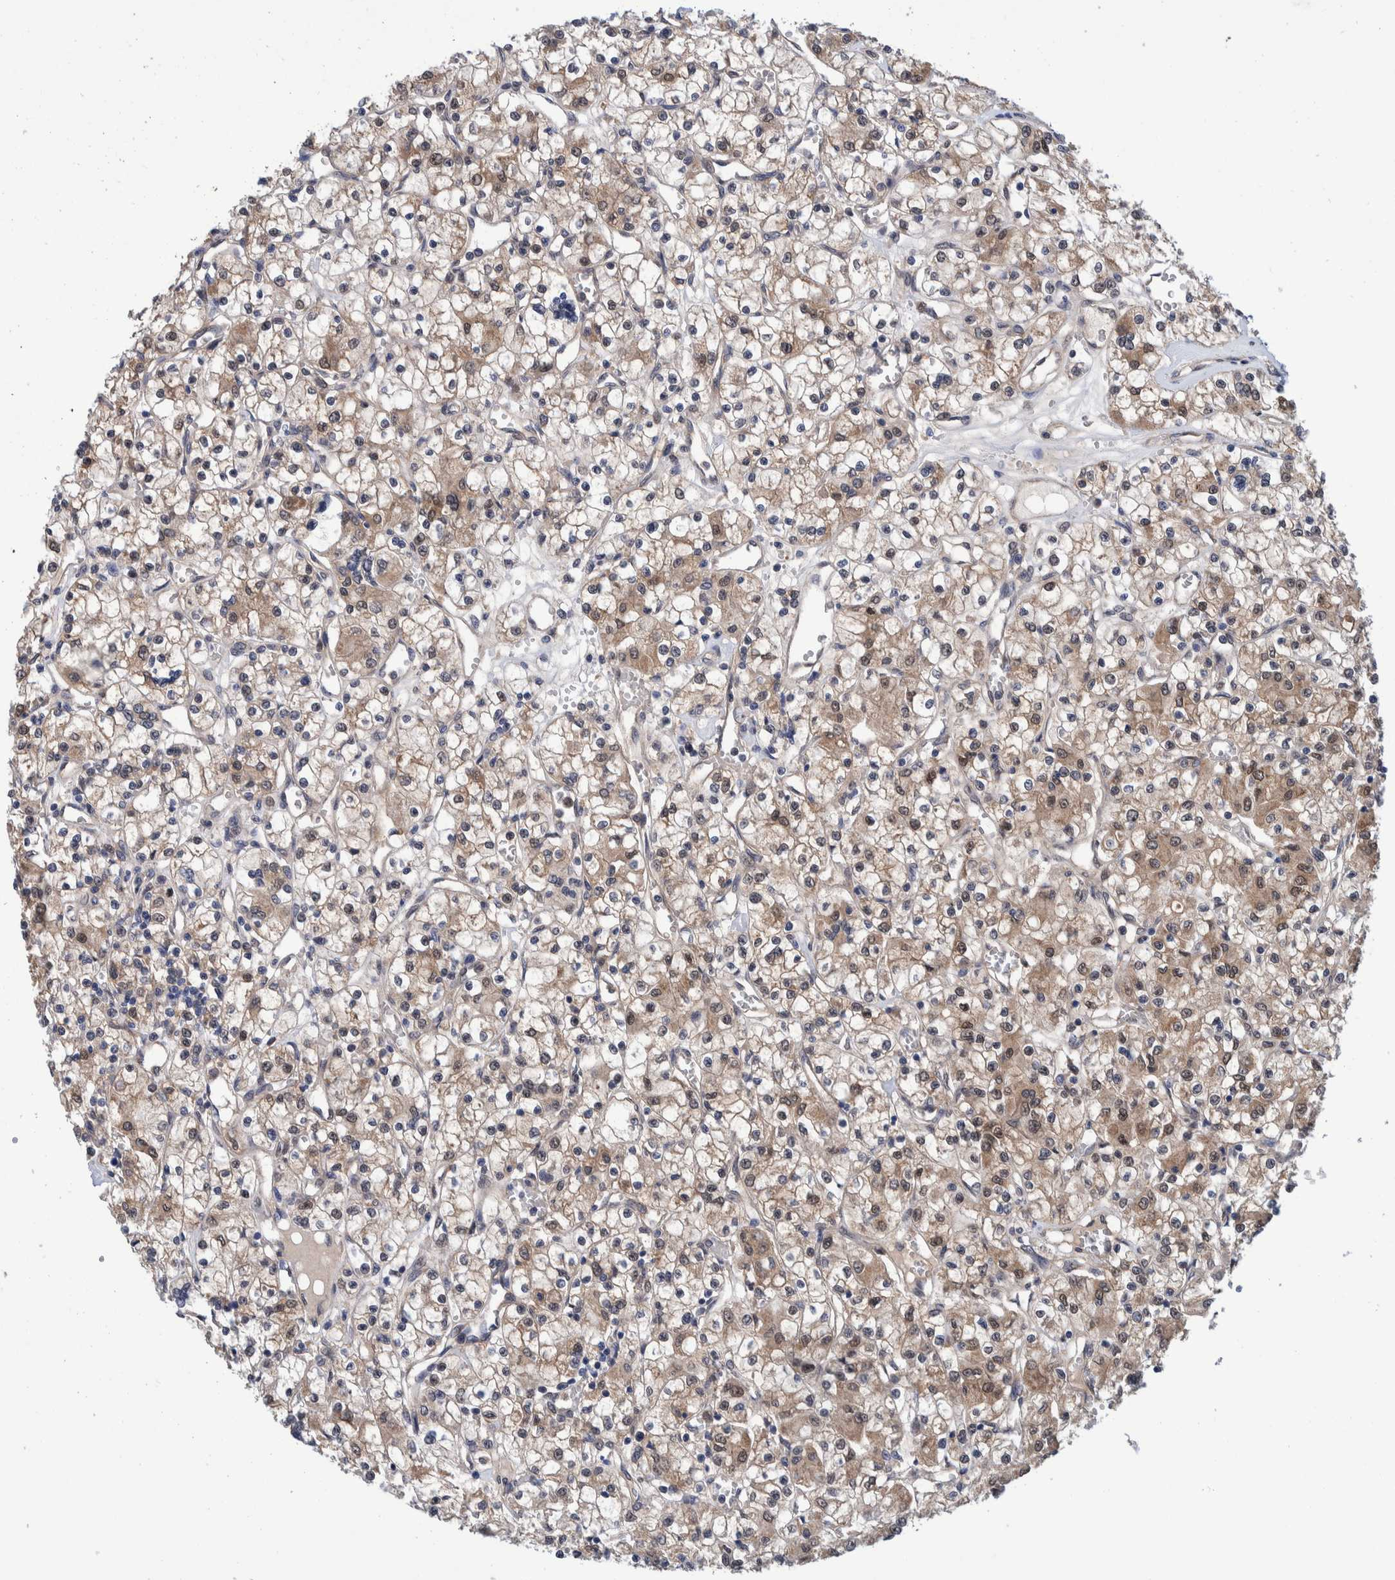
{"staining": {"intensity": "weak", "quantity": "25%-75%", "location": "cytoplasmic/membranous"}, "tissue": "renal cancer", "cell_type": "Tumor cells", "image_type": "cancer", "snomed": [{"axis": "morphology", "description": "Adenocarcinoma, NOS"}, {"axis": "topography", "description": "Kidney"}], "caption": "IHC (DAB) staining of human renal adenocarcinoma shows weak cytoplasmic/membranous protein positivity in about 25%-75% of tumor cells. (DAB IHC, brown staining for protein, blue staining for nuclei).", "gene": "PFAS", "patient": {"sex": "female", "age": 59}}